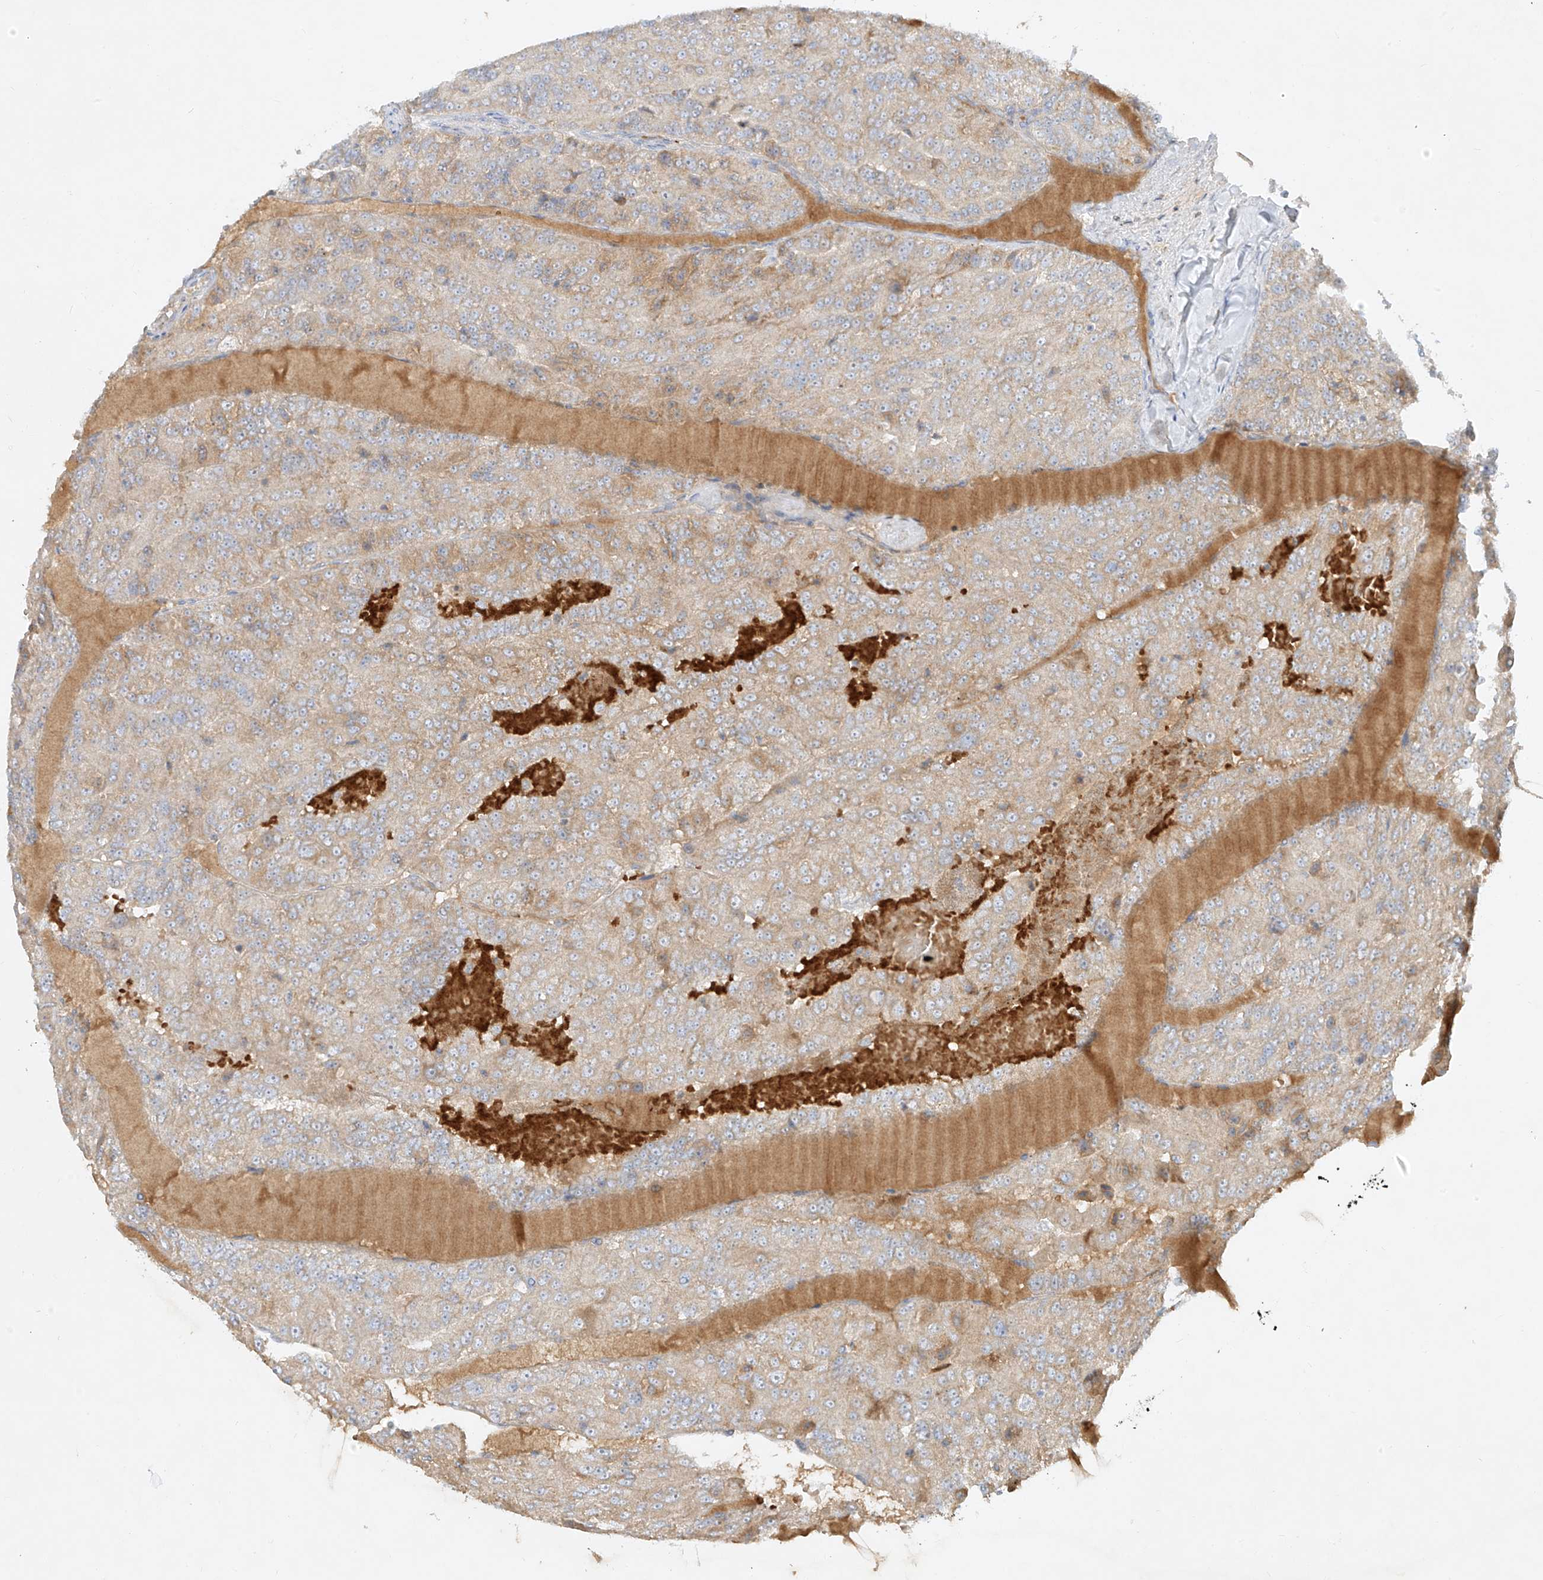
{"staining": {"intensity": "negative", "quantity": "none", "location": "none"}, "tissue": "renal cancer", "cell_type": "Tumor cells", "image_type": "cancer", "snomed": [{"axis": "morphology", "description": "Adenocarcinoma, NOS"}, {"axis": "topography", "description": "Kidney"}], "caption": "An immunohistochemistry (IHC) histopathology image of renal adenocarcinoma is shown. There is no staining in tumor cells of renal adenocarcinoma.", "gene": "KPNA7", "patient": {"sex": "female", "age": 63}}